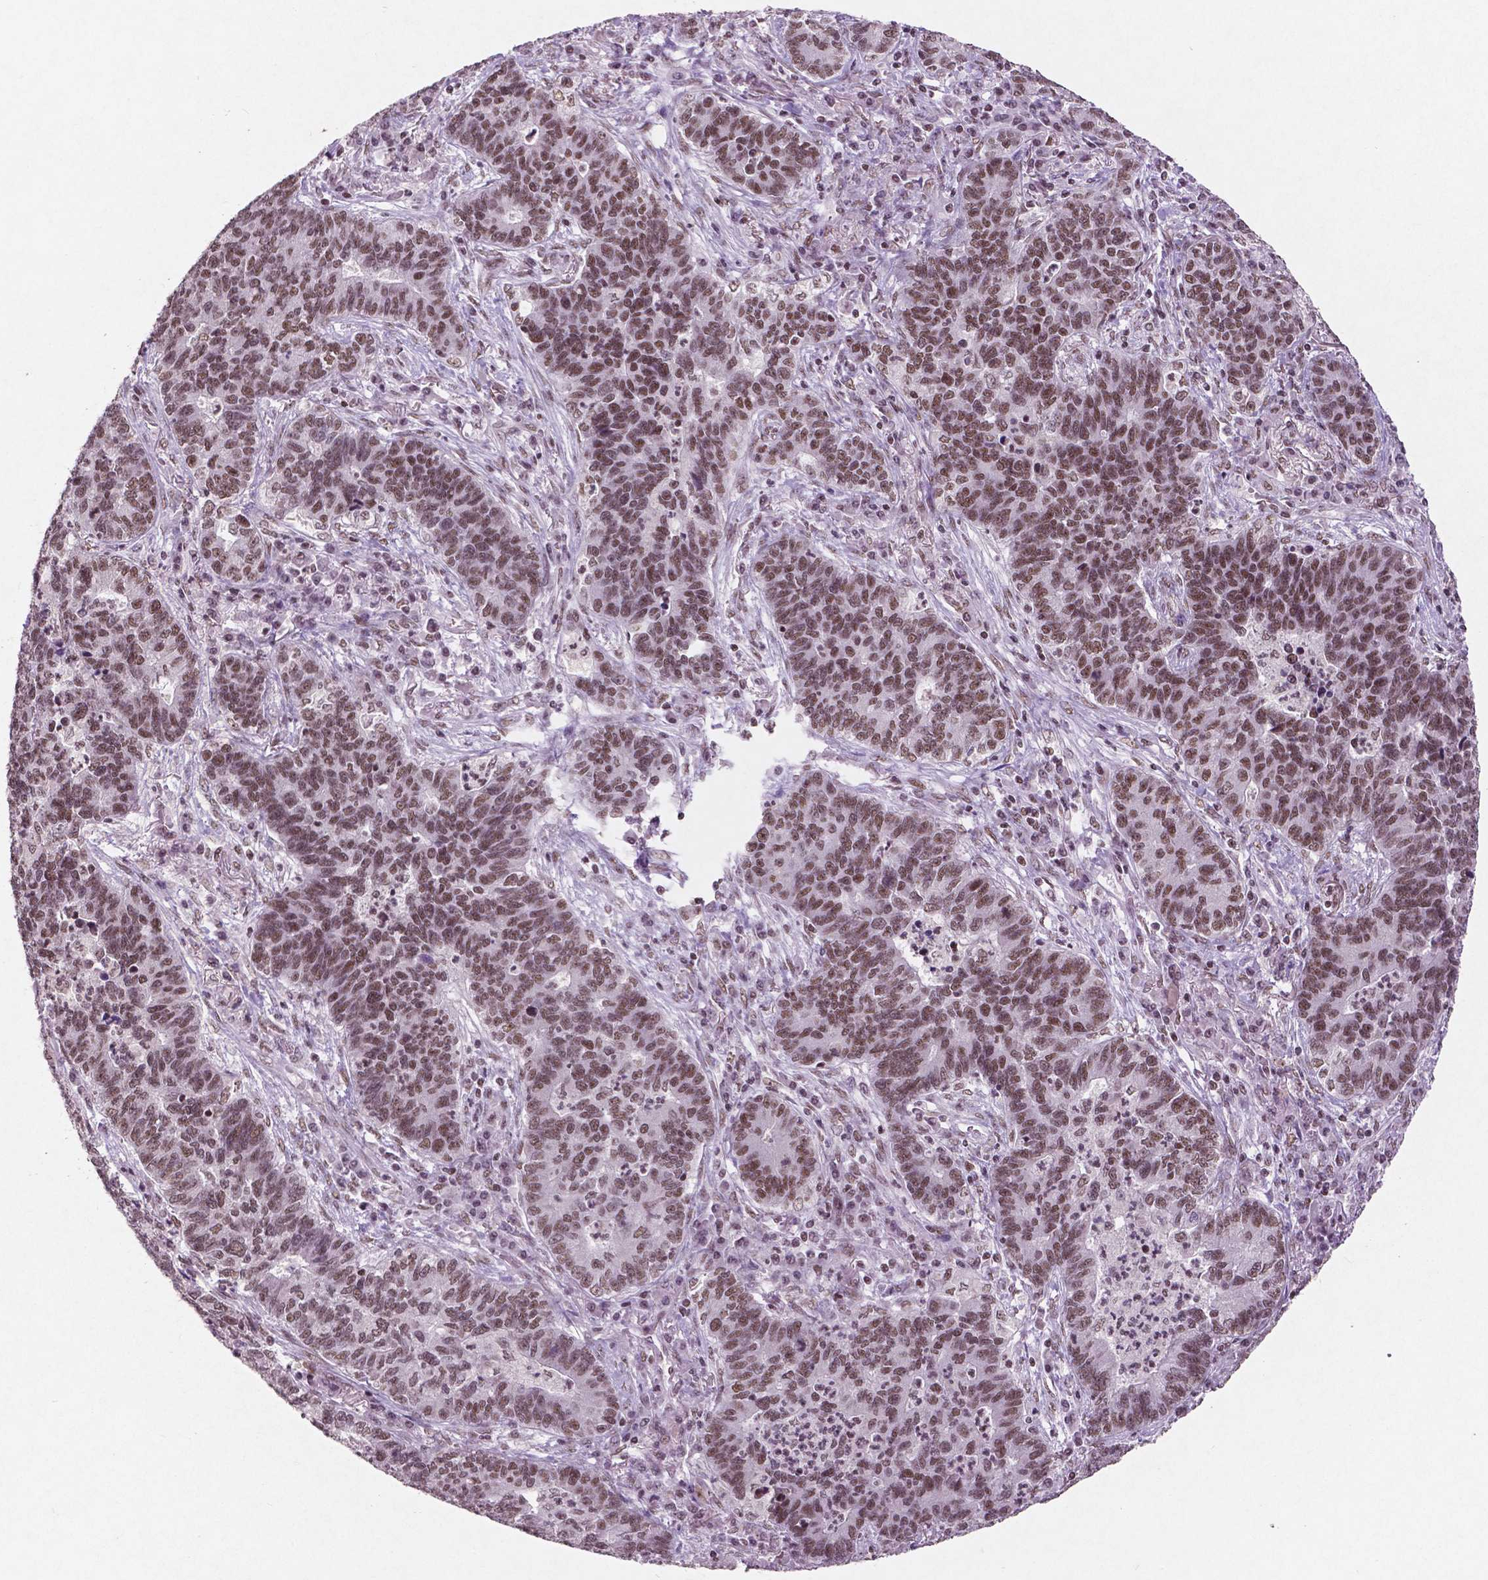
{"staining": {"intensity": "moderate", "quantity": ">75%", "location": "nuclear"}, "tissue": "lung cancer", "cell_type": "Tumor cells", "image_type": "cancer", "snomed": [{"axis": "morphology", "description": "Adenocarcinoma, NOS"}, {"axis": "topography", "description": "Lung"}], "caption": "Lung adenocarcinoma stained with a protein marker displays moderate staining in tumor cells.", "gene": "BRD4", "patient": {"sex": "female", "age": 57}}